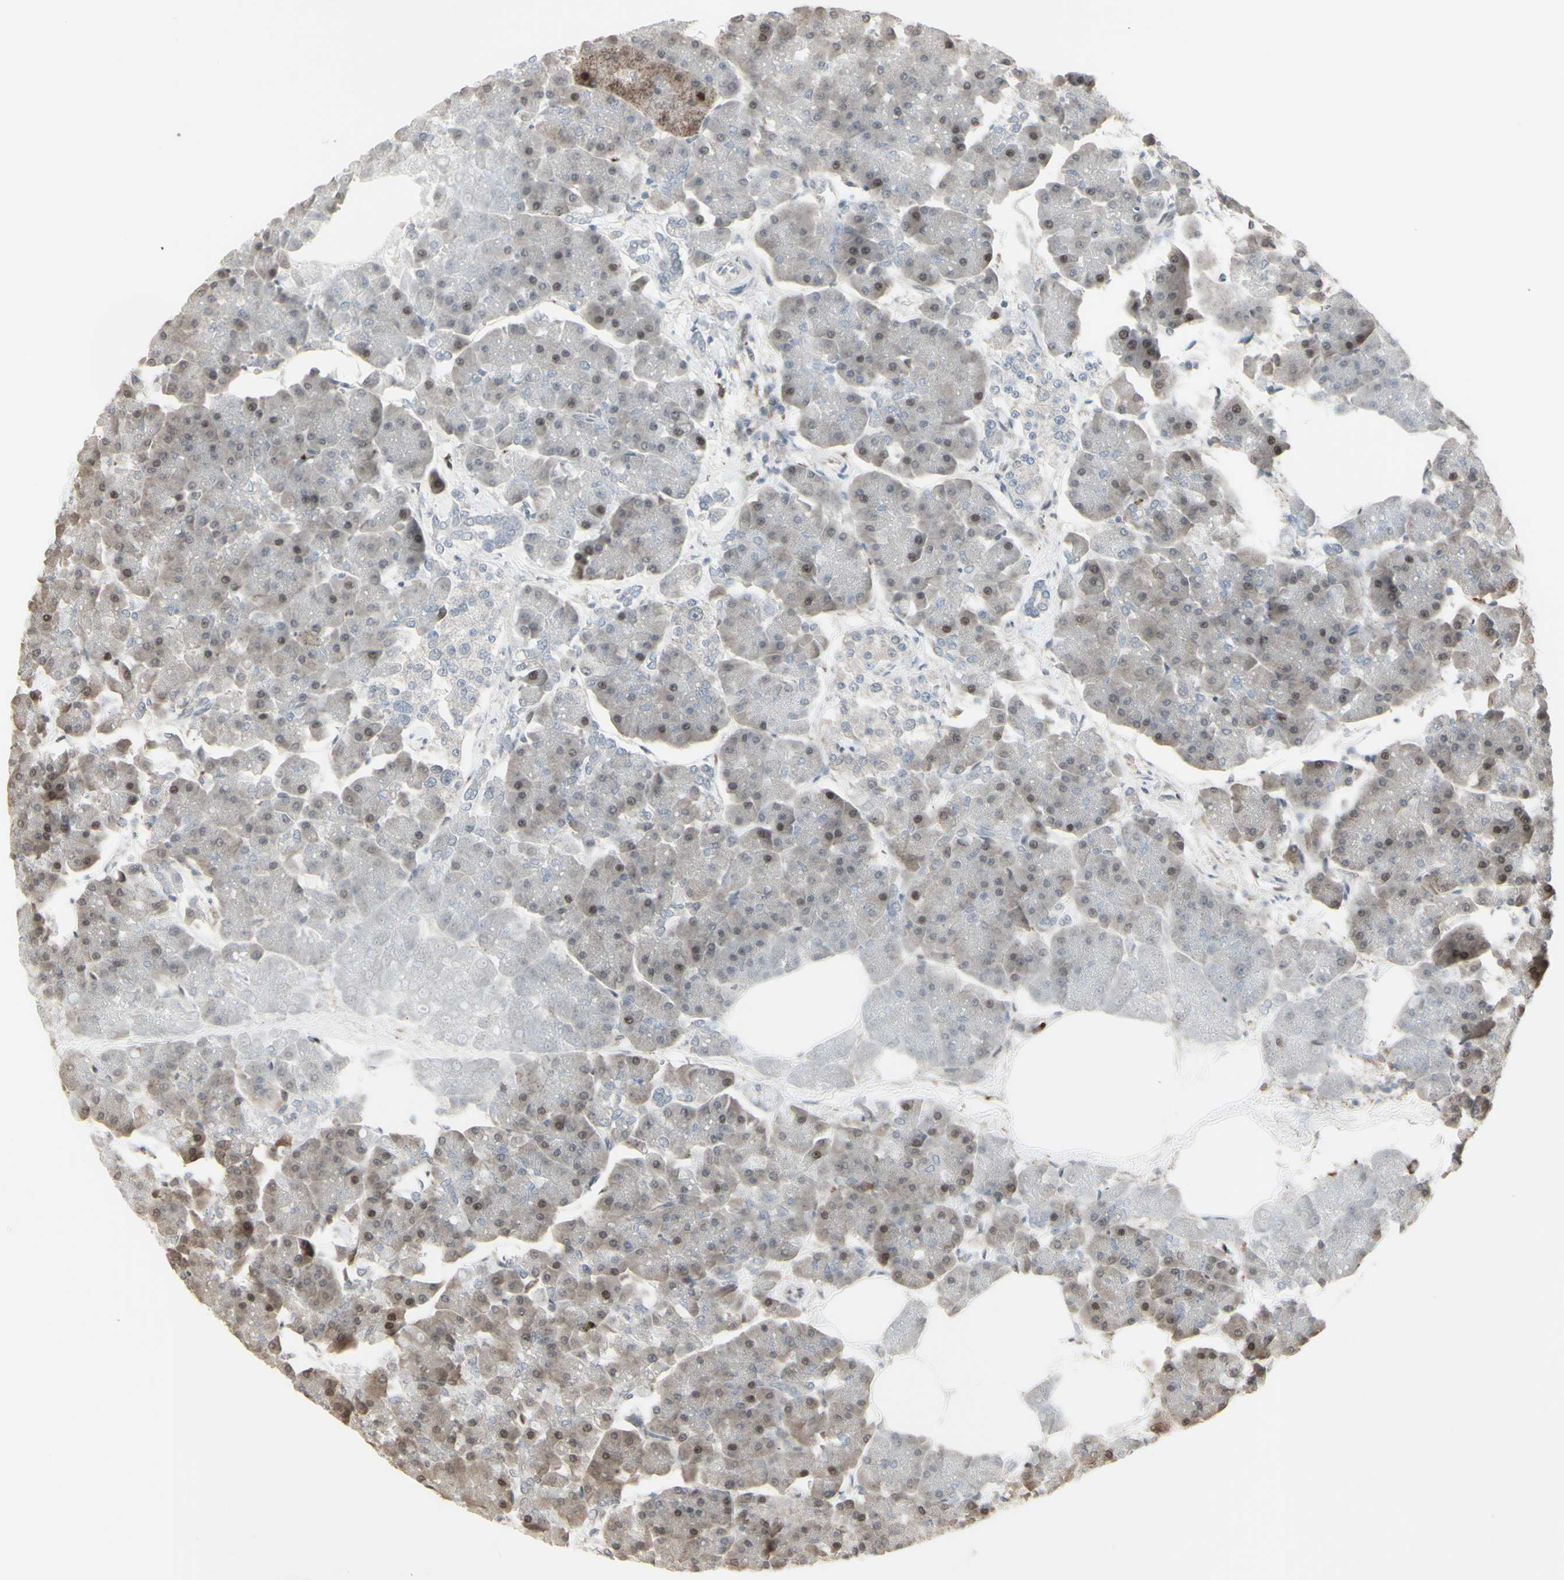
{"staining": {"intensity": "strong", "quantity": "<25%", "location": "nuclear"}, "tissue": "pancreas", "cell_type": "Exocrine glandular cells", "image_type": "normal", "snomed": [{"axis": "morphology", "description": "Normal tissue, NOS"}, {"axis": "topography", "description": "Pancreas"}], "caption": "The photomicrograph displays a brown stain indicating the presence of a protein in the nuclear of exocrine glandular cells in pancreas. The protein of interest is shown in brown color, while the nuclei are stained blue.", "gene": "CD33", "patient": {"sex": "female", "age": 70}}